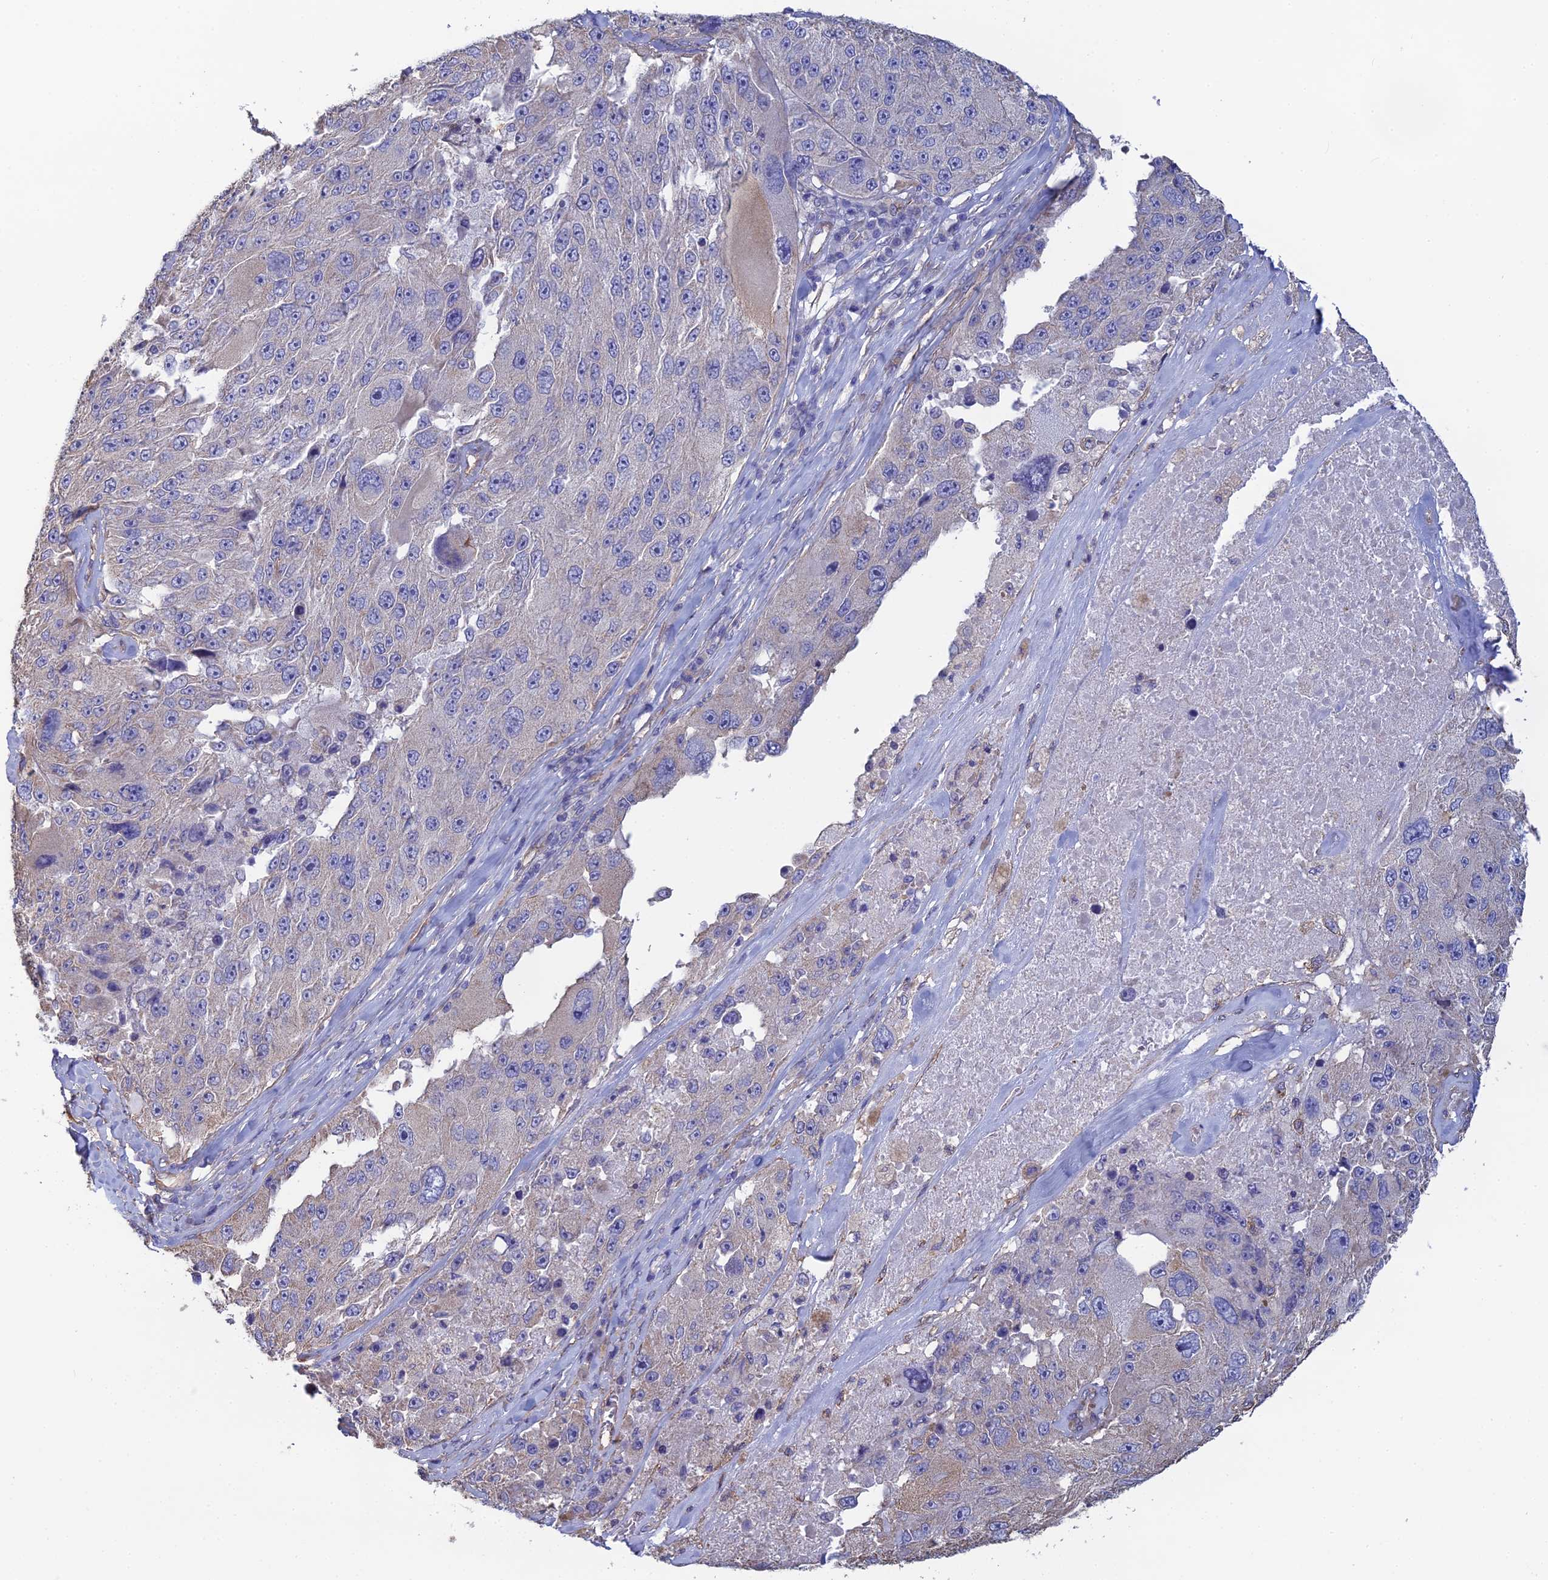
{"staining": {"intensity": "negative", "quantity": "none", "location": "none"}, "tissue": "melanoma", "cell_type": "Tumor cells", "image_type": "cancer", "snomed": [{"axis": "morphology", "description": "Malignant melanoma, Metastatic site"}, {"axis": "topography", "description": "Lymph node"}], "caption": "DAB (3,3'-diaminobenzidine) immunohistochemical staining of melanoma shows no significant expression in tumor cells.", "gene": "PCDHA5", "patient": {"sex": "male", "age": 62}}